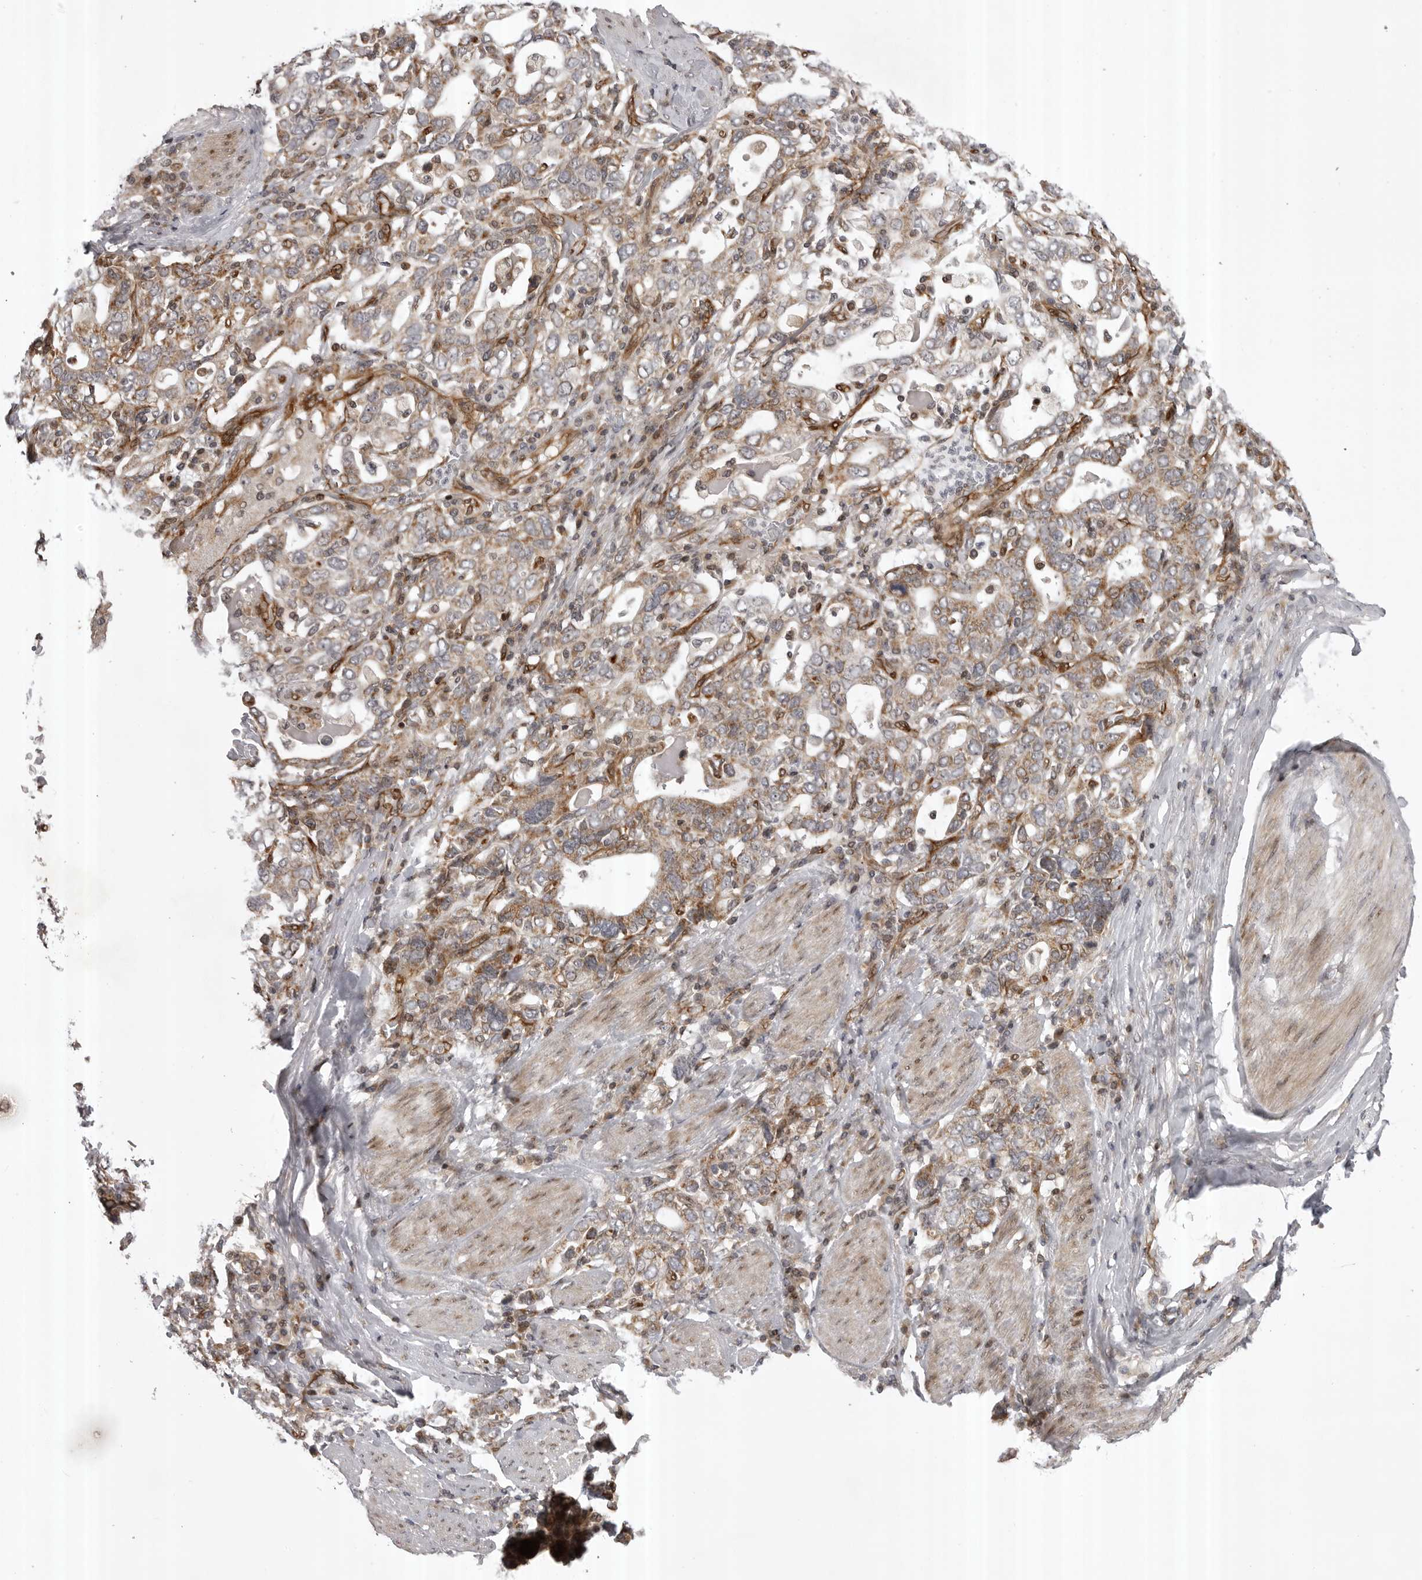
{"staining": {"intensity": "moderate", "quantity": ">75%", "location": "cytoplasmic/membranous"}, "tissue": "stomach cancer", "cell_type": "Tumor cells", "image_type": "cancer", "snomed": [{"axis": "morphology", "description": "Adenocarcinoma, NOS"}, {"axis": "topography", "description": "Stomach, upper"}], "caption": "An image of adenocarcinoma (stomach) stained for a protein displays moderate cytoplasmic/membranous brown staining in tumor cells.", "gene": "ABL1", "patient": {"sex": "male", "age": 62}}